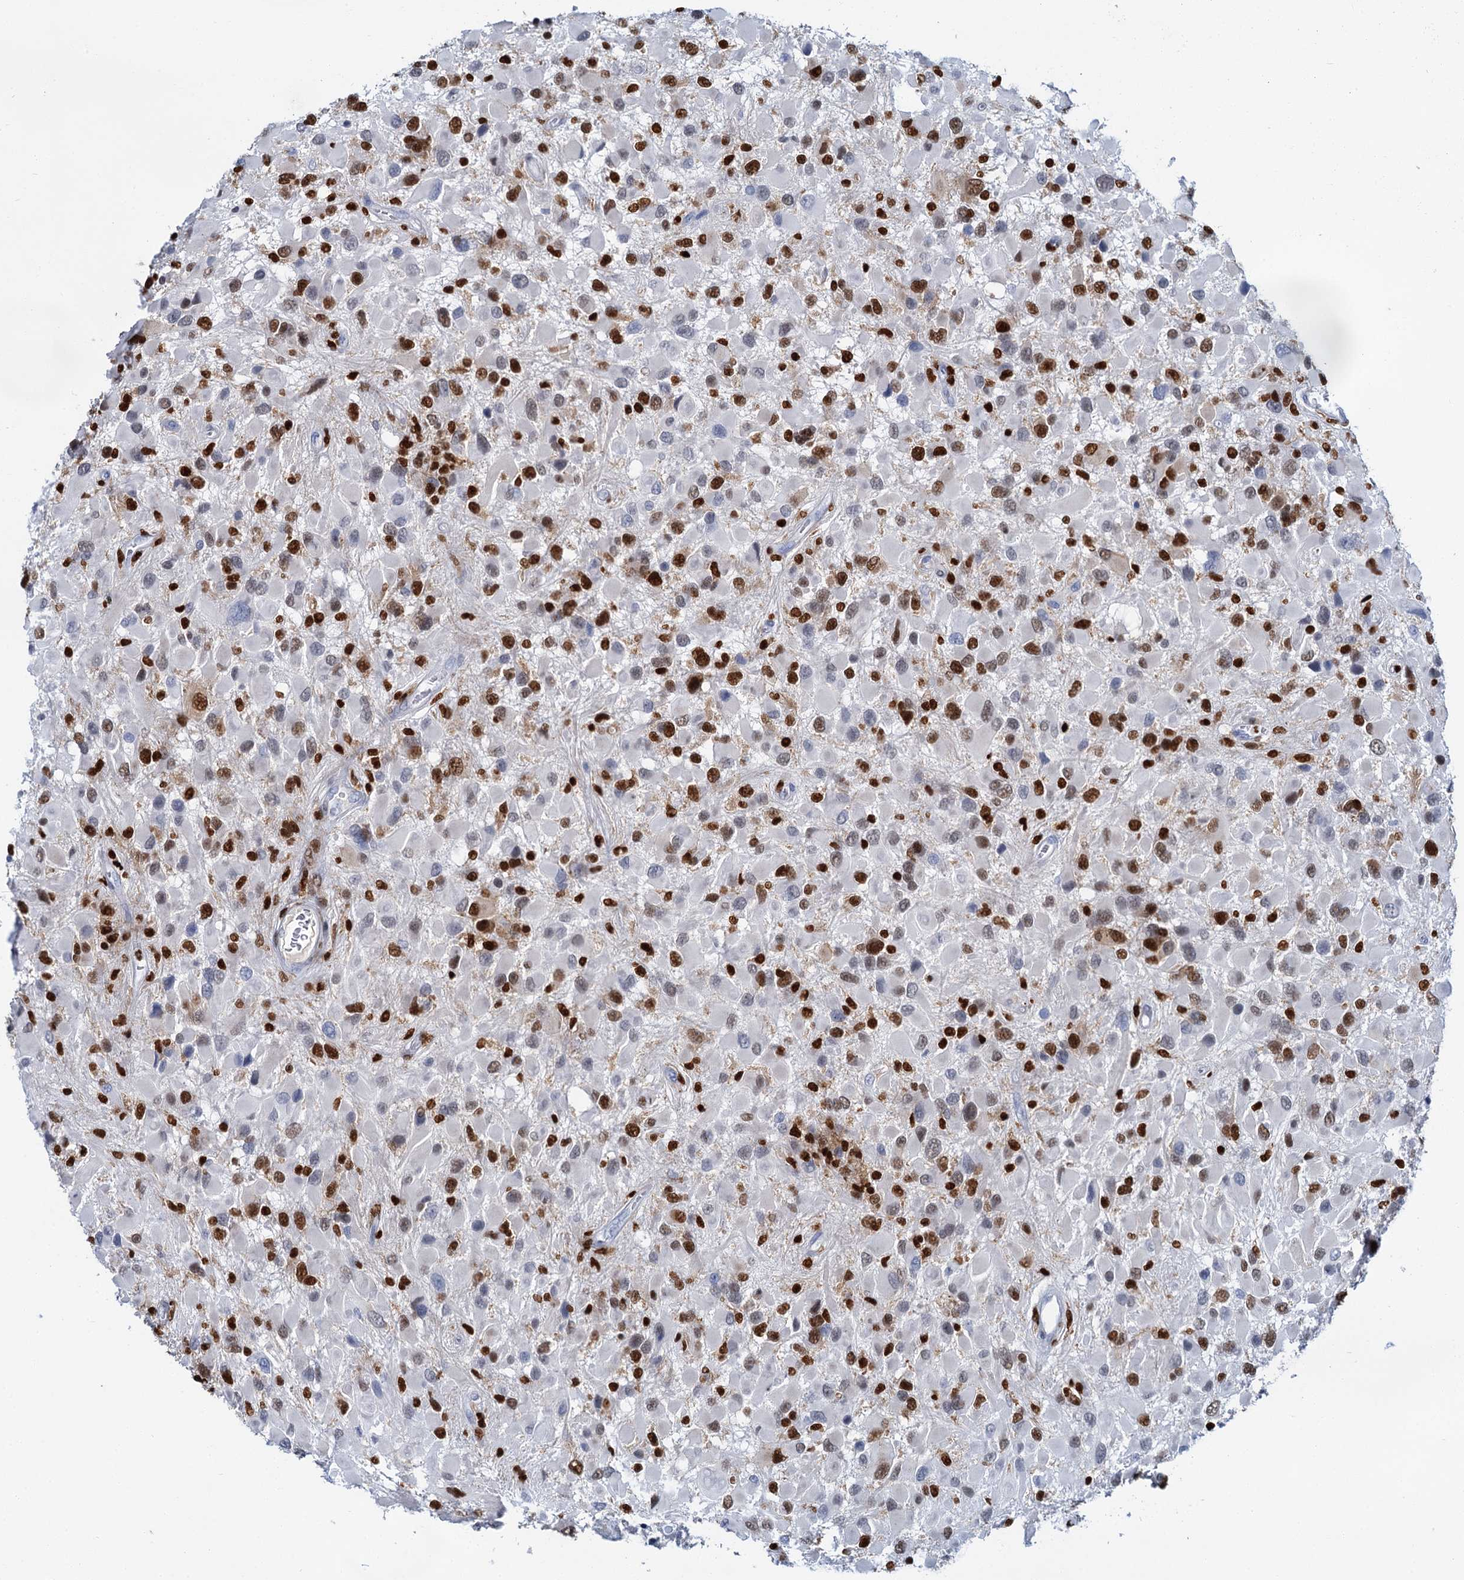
{"staining": {"intensity": "strong", "quantity": "25%-75%", "location": "nuclear"}, "tissue": "glioma", "cell_type": "Tumor cells", "image_type": "cancer", "snomed": [{"axis": "morphology", "description": "Glioma, malignant, High grade"}, {"axis": "topography", "description": "Brain"}], "caption": "Human malignant glioma (high-grade) stained with a brown dye displays strong nuclear positive expression in approximately 25%-75% of tumor cells.", "gene": "CELF2", "patient": {"sex": "male", "age": 53}}